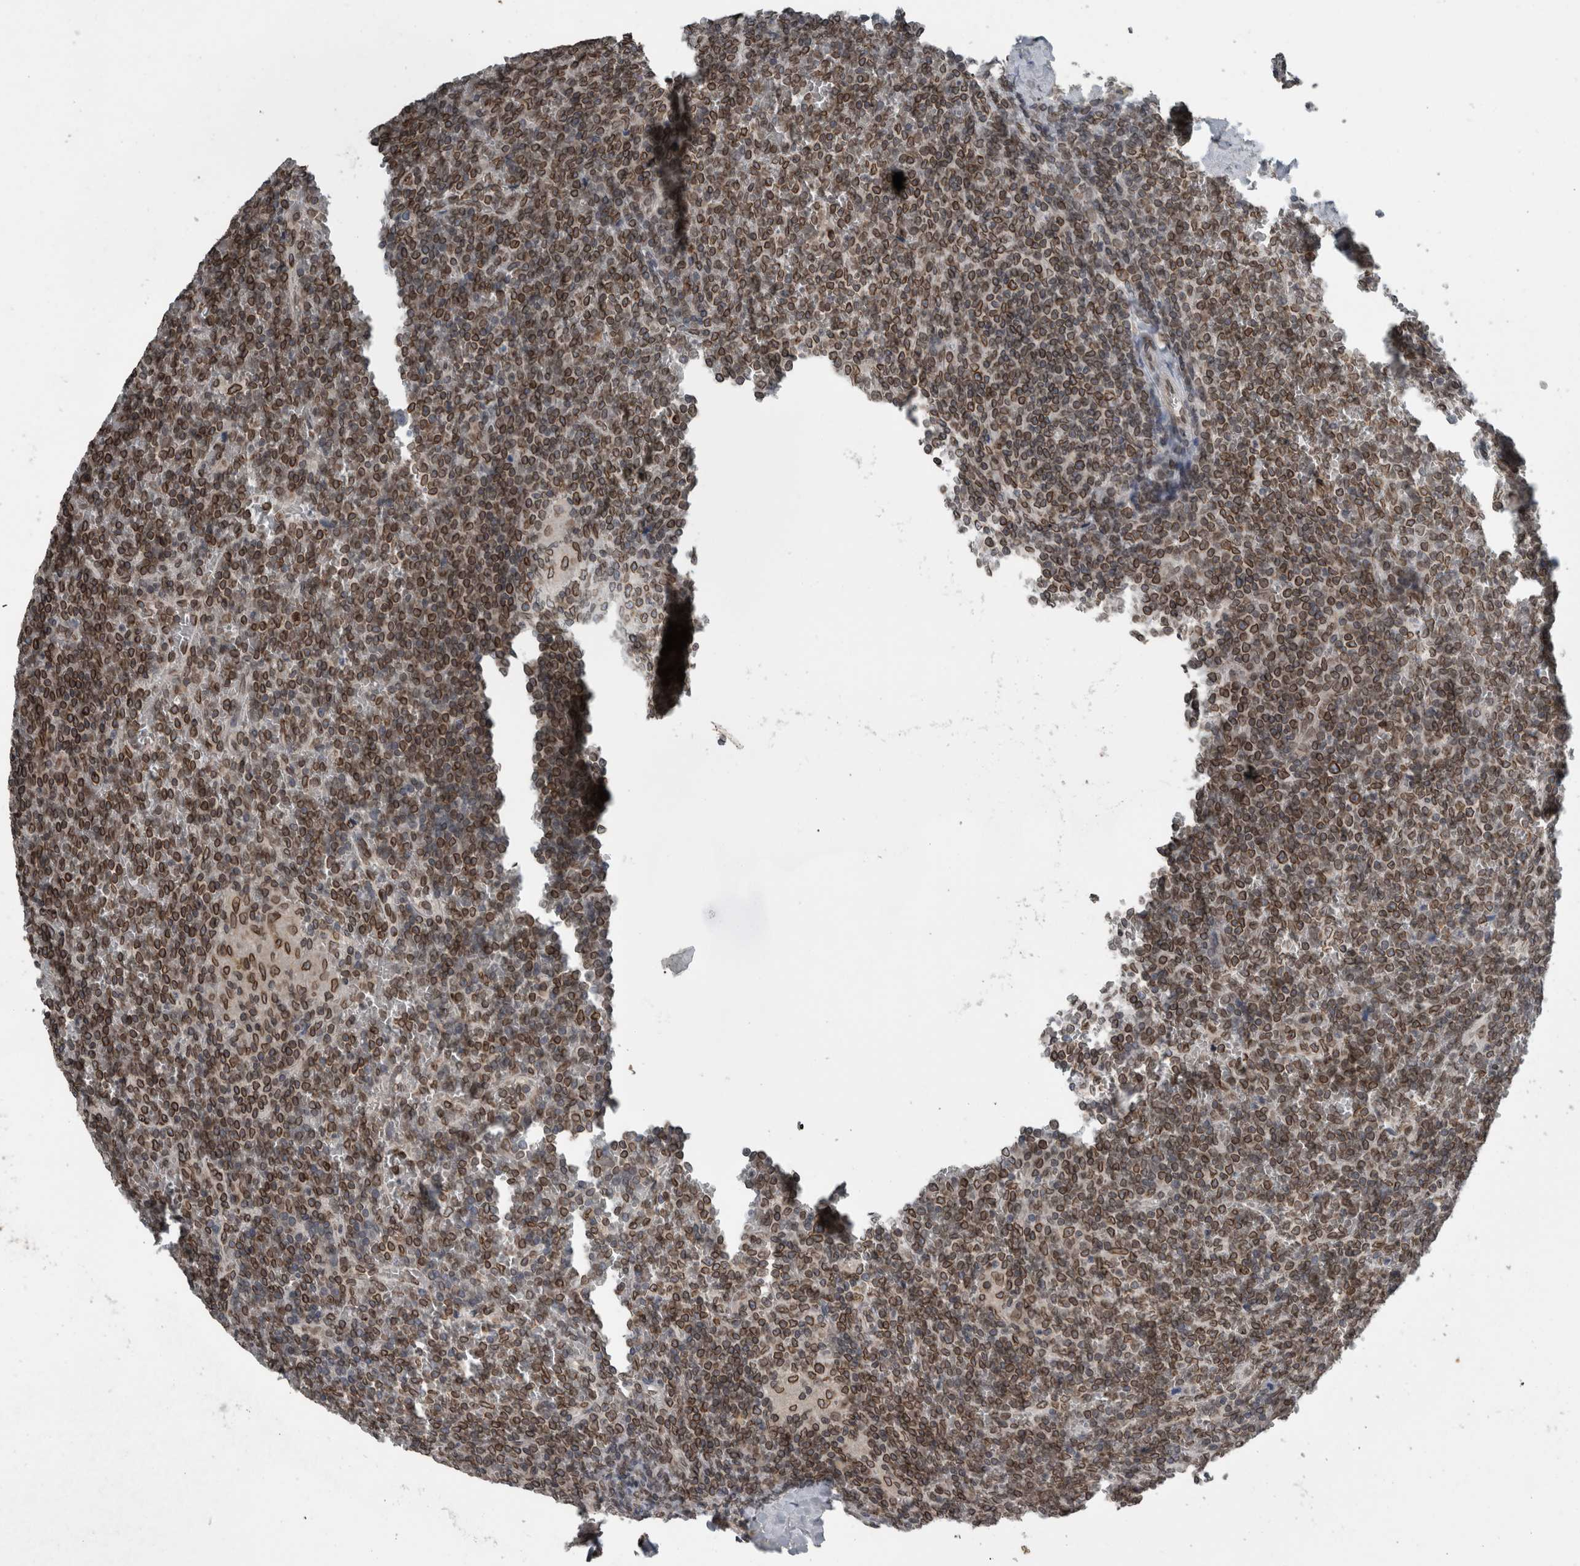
{"staining": {"intensity": "strong", "quantity": ">75%", "location": "cytoplasmic/membranous,nuclear"}, "tissue": "lymphoma", "cell_type": "Tumor cells", "image_type": "cancer", "snomed": [{"axis": "morphology", "description": "Malignant lymphoma, non-Hodgkin's type, Low grade"}, {"axis": "topography", "description": "Spleen"}], "caption": "DAB (3,3'-diaminobenzidine) immunohistochemical staining of lymphoma reveals strong cytoplasmic/membranous and nuclear protein positivity in about >75% of tumor cells.", "gene": "RANBP2", "patient": {"sex": "female", "age": 19}}